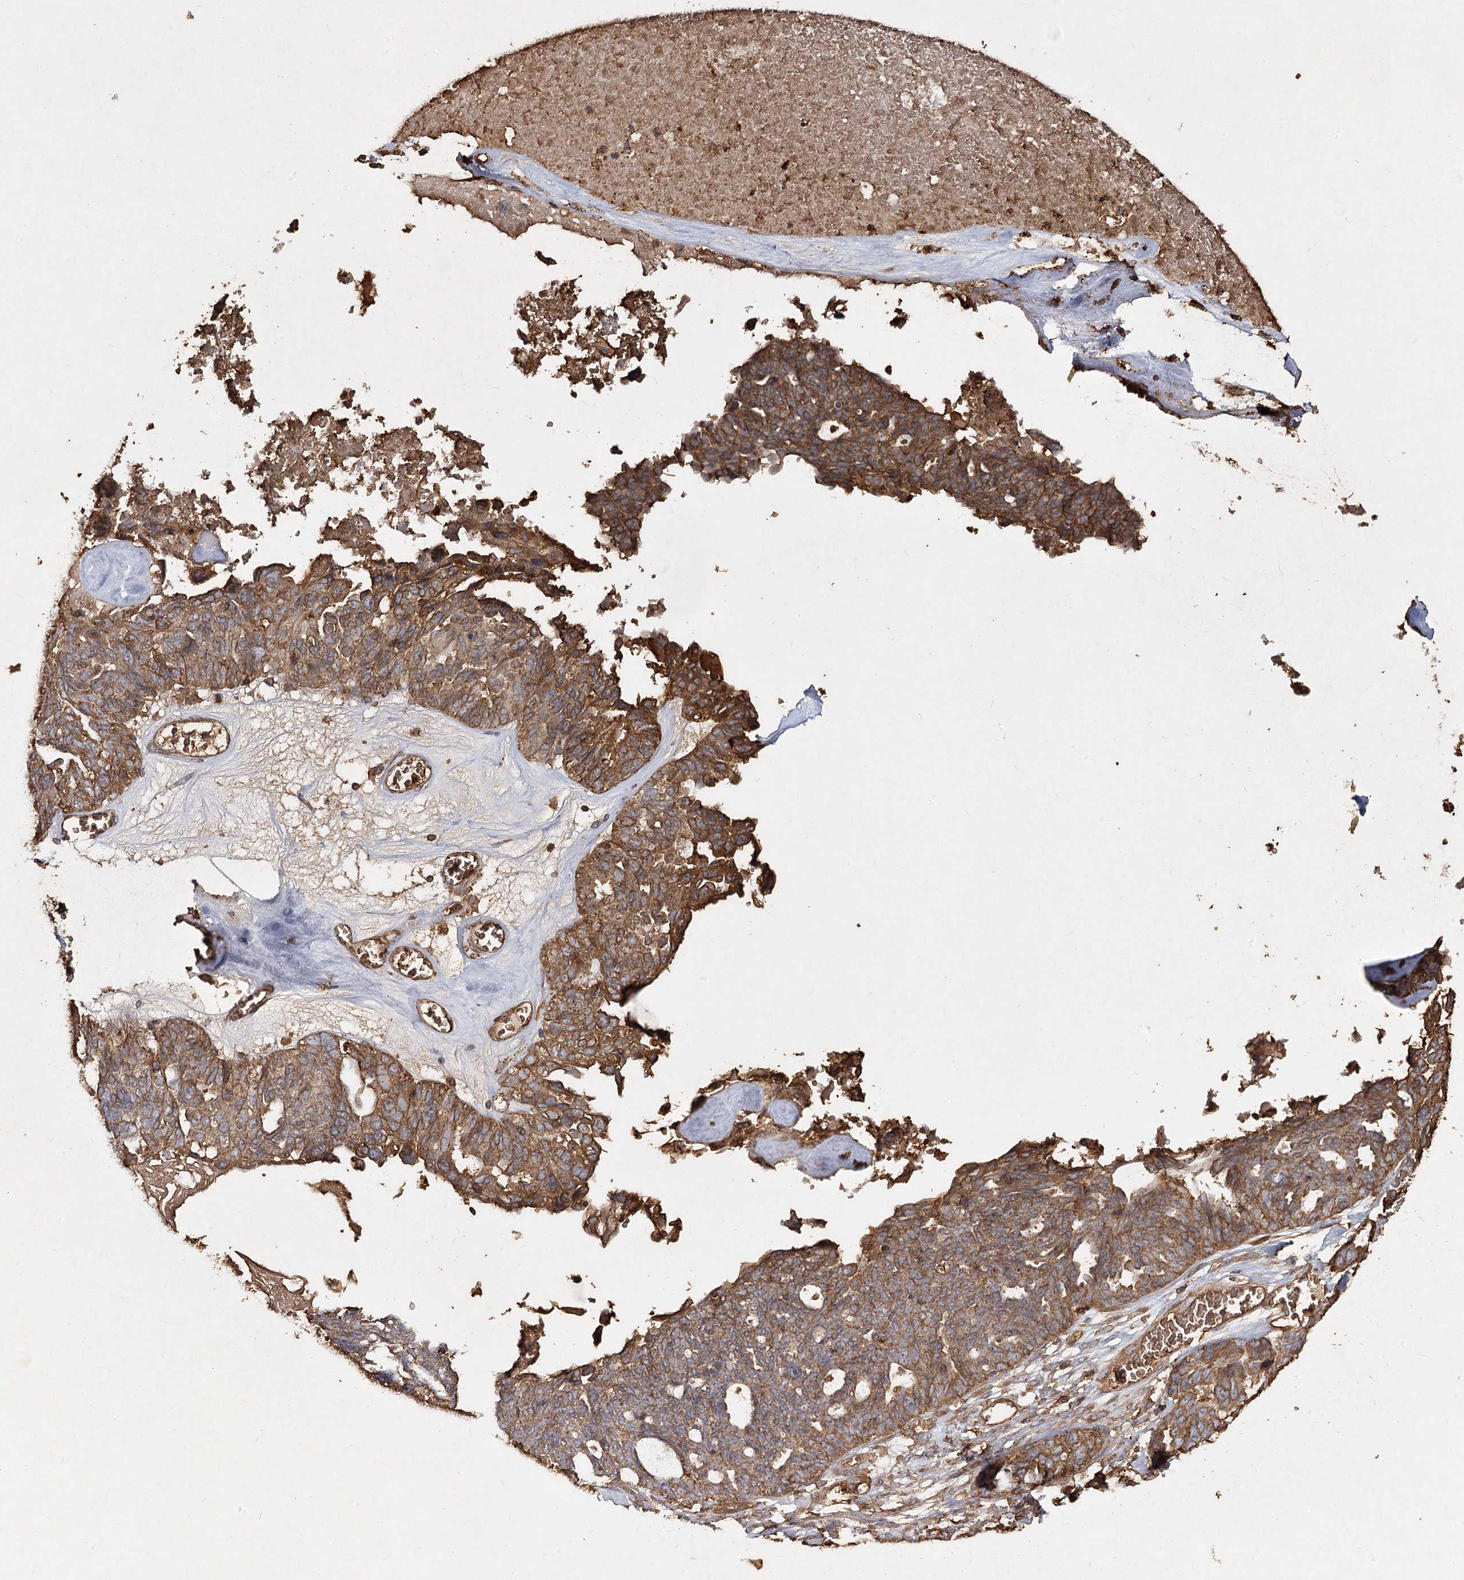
{"staining": {"intensity": "moderate", "quantity": ">75%", "location": "cytoplasmic/membranous"}, "tissue": "ovarian cancer", "cell_type": "Tumor cells", "image_type": "cancer", "snomed": [{"axis": "morphology", "description": "Cystadenocarcinoma, serous, NOS"}, {"axis": "topography", "description": "Ovary"}], "caption": "Immunohistochemical staining of ovarian serous cystadenocarcinoma exhibits medium levels of moderate cytoplasmic/membranous staining in approximately >75% of tumor cells.", "gene": "PIK3C2A", "patient": {"sex": "female", "age": 79}}